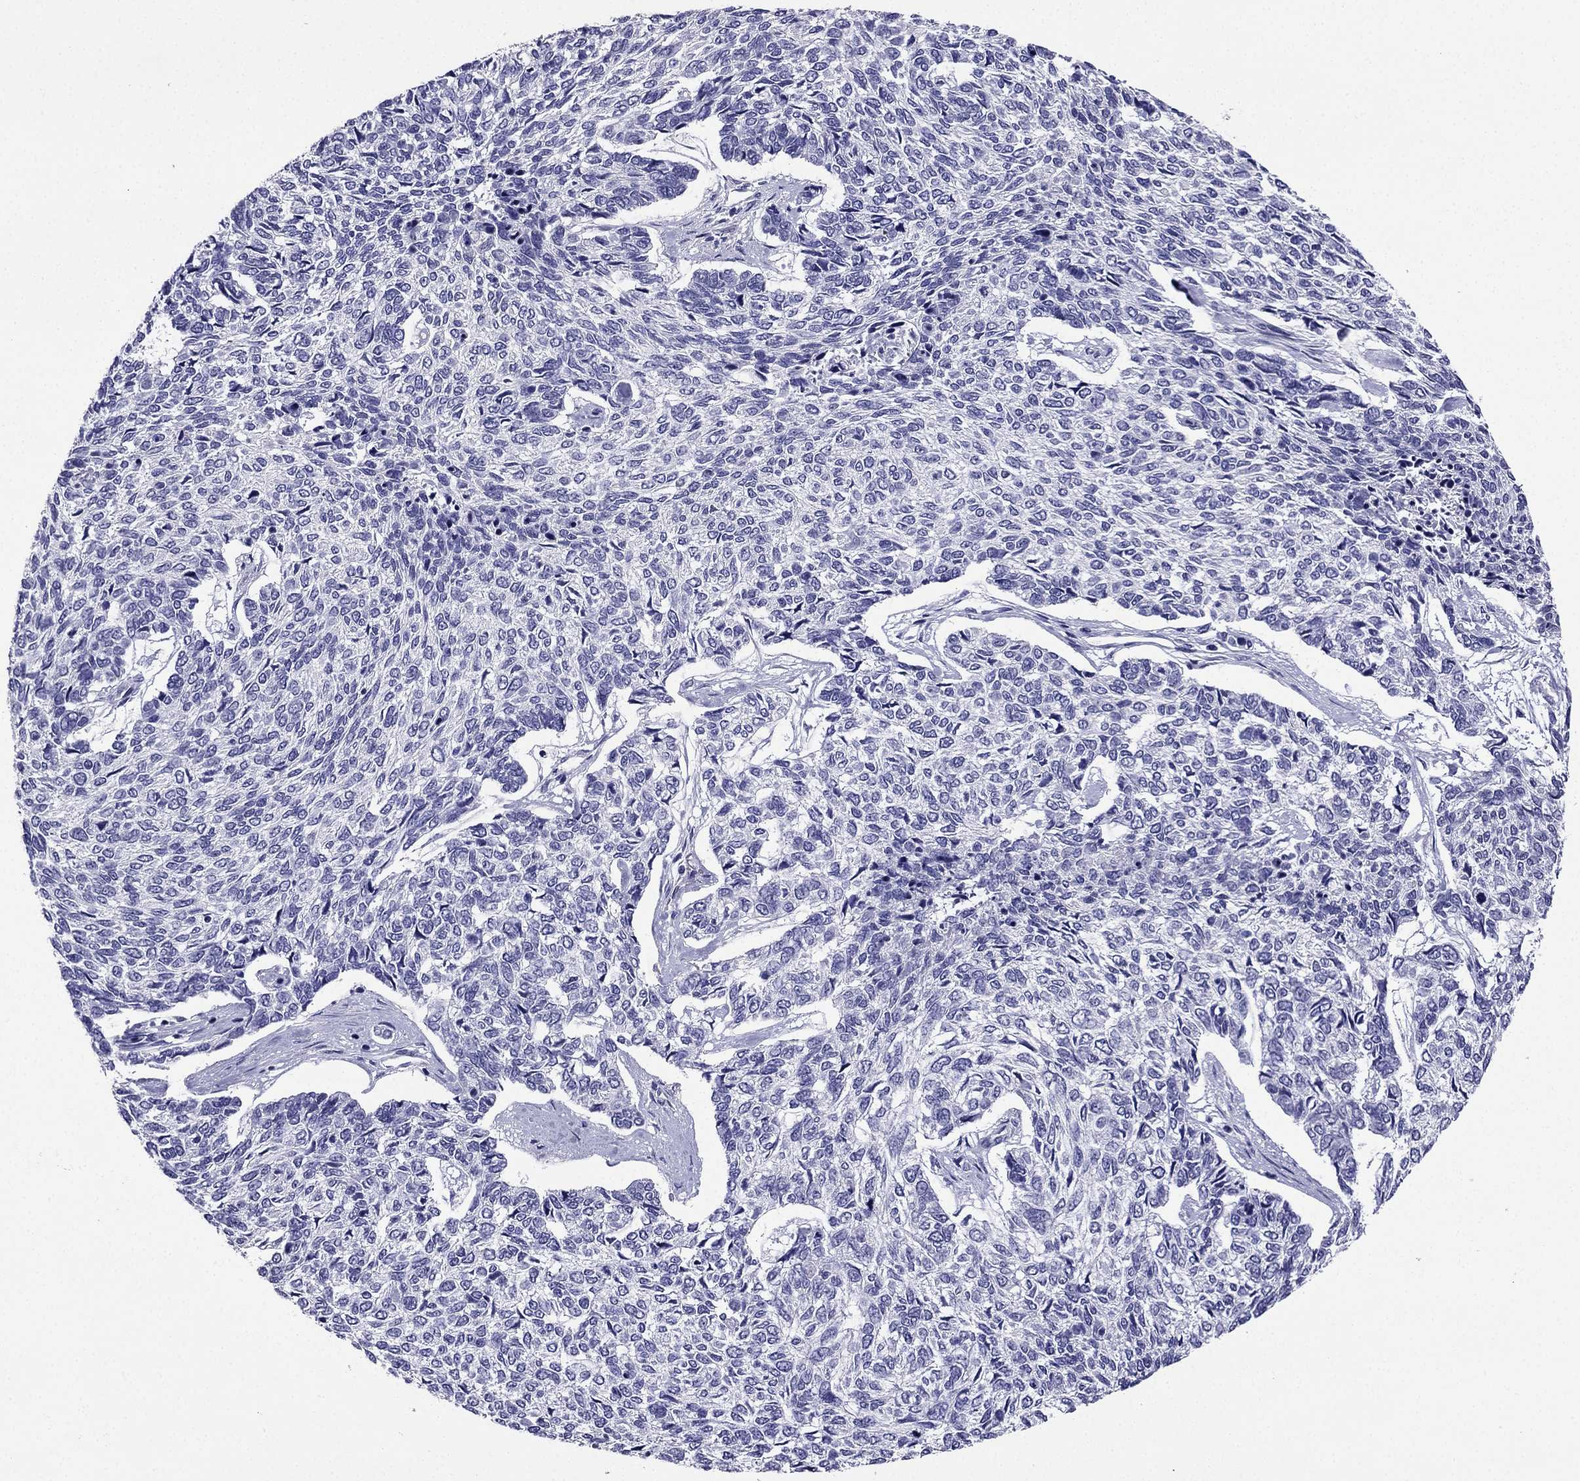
{"staining": {"intensity": "negative", "quantity": "none", "location": "none"}, "tissue": "skin cancer", "cell_type": "Tumor cells", "image_type": "cancer", "snomed": [{"axis": "morphology", "description": "Basal cell carcinoma"}, {"axis": "topography", "description": "Skin"}], "caption": "IHC micrograph of neoplastic tissue: skin basal cell carcinoma stained with DAB (3,3'-diaminobenzidine) exhibits no significant protein expression in tumor cells. The staining was performed using DAB (3,3'-diaminobenzidine) to visualize the protein expression in brown, while the nuclei were stained in blue with hematoxylin (Magnification: 20x).", "gene": "KCNJ10", "patient": {"sex": "female", "age": 65}}